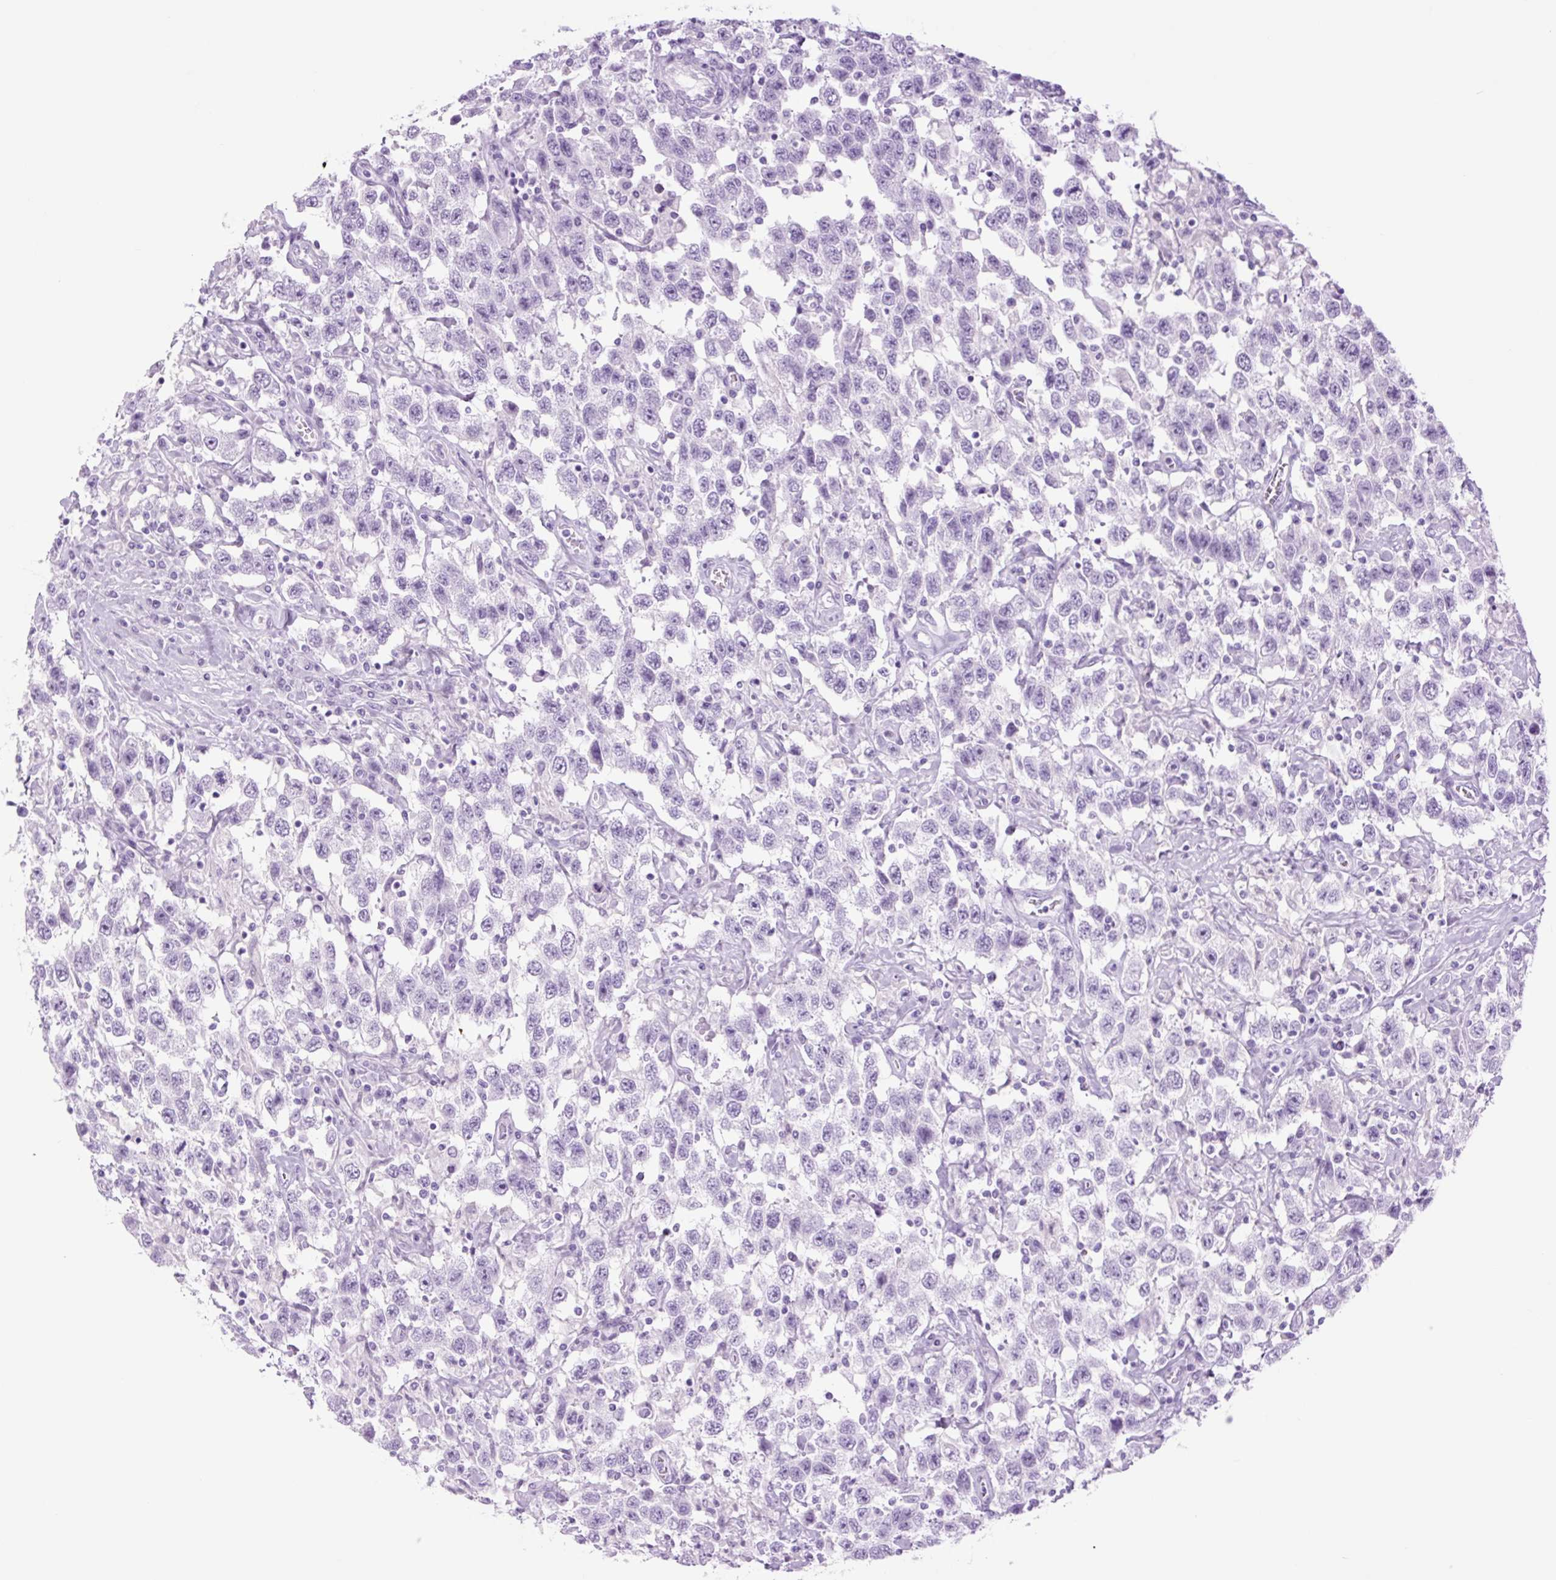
{"staining": {"intensity": "negative", "quantity": "none", "location": "none"}, "tissue": "testis cancer", "cell_type": "Tumor cells", "image_type": "cancer", "snomed": [{"axis": "morphology", "description": "Seminoma, NOS"}, {"axis": "topography", "description": "Testis"}], "caption": "DAB immunohistochemical staining of testis cancer exhibits no significant positivity in tumor cells.", "gene": "TFF2", "patient": {"sex": "male", "age": 41}}